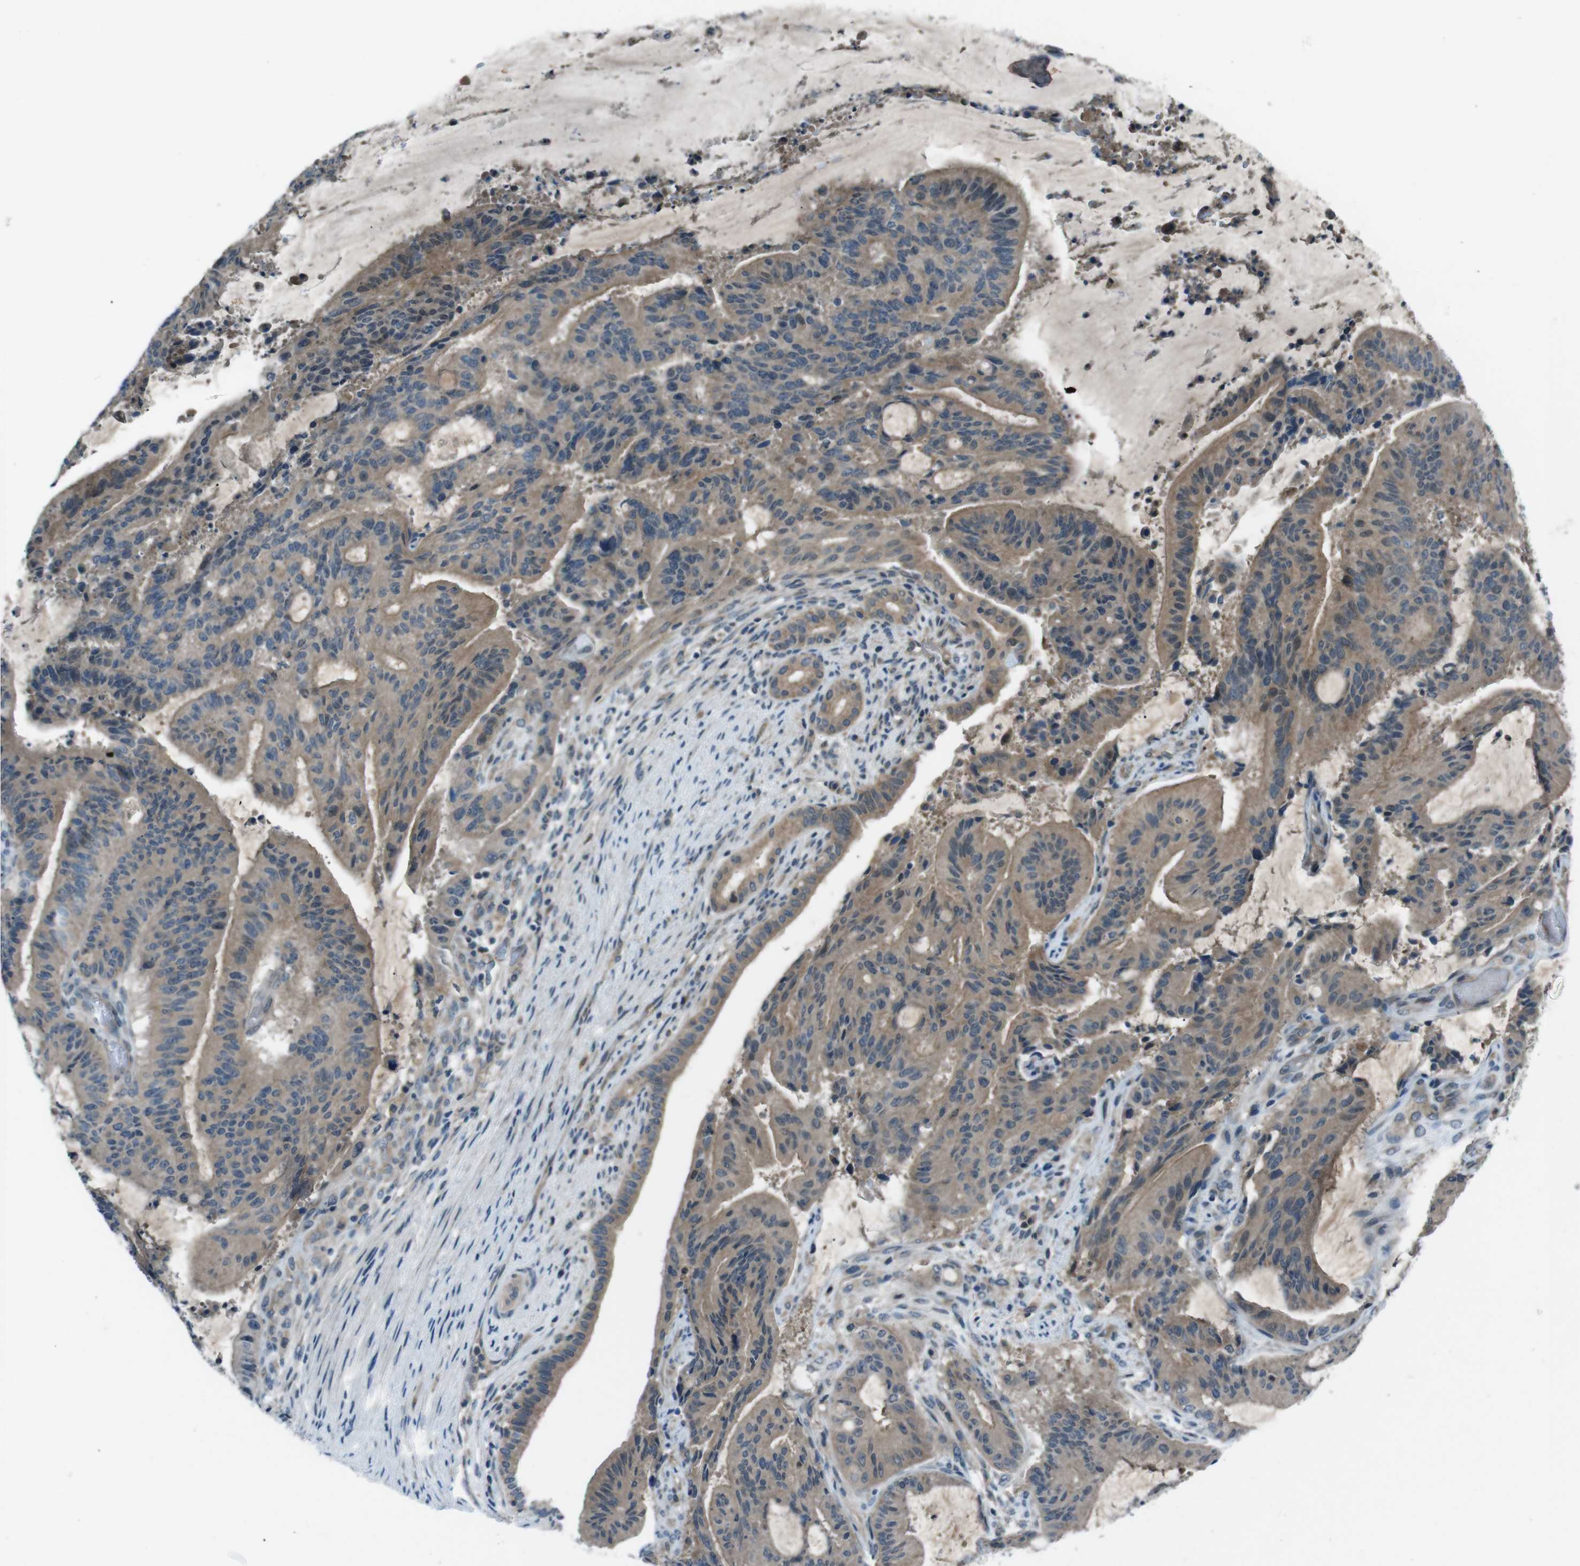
{"staining": {"intensity": "weak", "quantity": ">75%", "location": "cytoplasmic/membranous"}, "tissue": "liver cancer", "cell_type": "Tumor cells", "image_type": "cancer", "snomed": [{"axis": "morphology", "description": "Cholangiocarcinoma"}, {"axis": "topography", "description": "Liver"}], "caption": "Cholangiocarcinoma (liver) tissue displays weak cytoplasmic/membranous positivity in about >75% of tumor cells", "gene": "SLC27A4", "patient": {"sex": "female", "age": 73}}